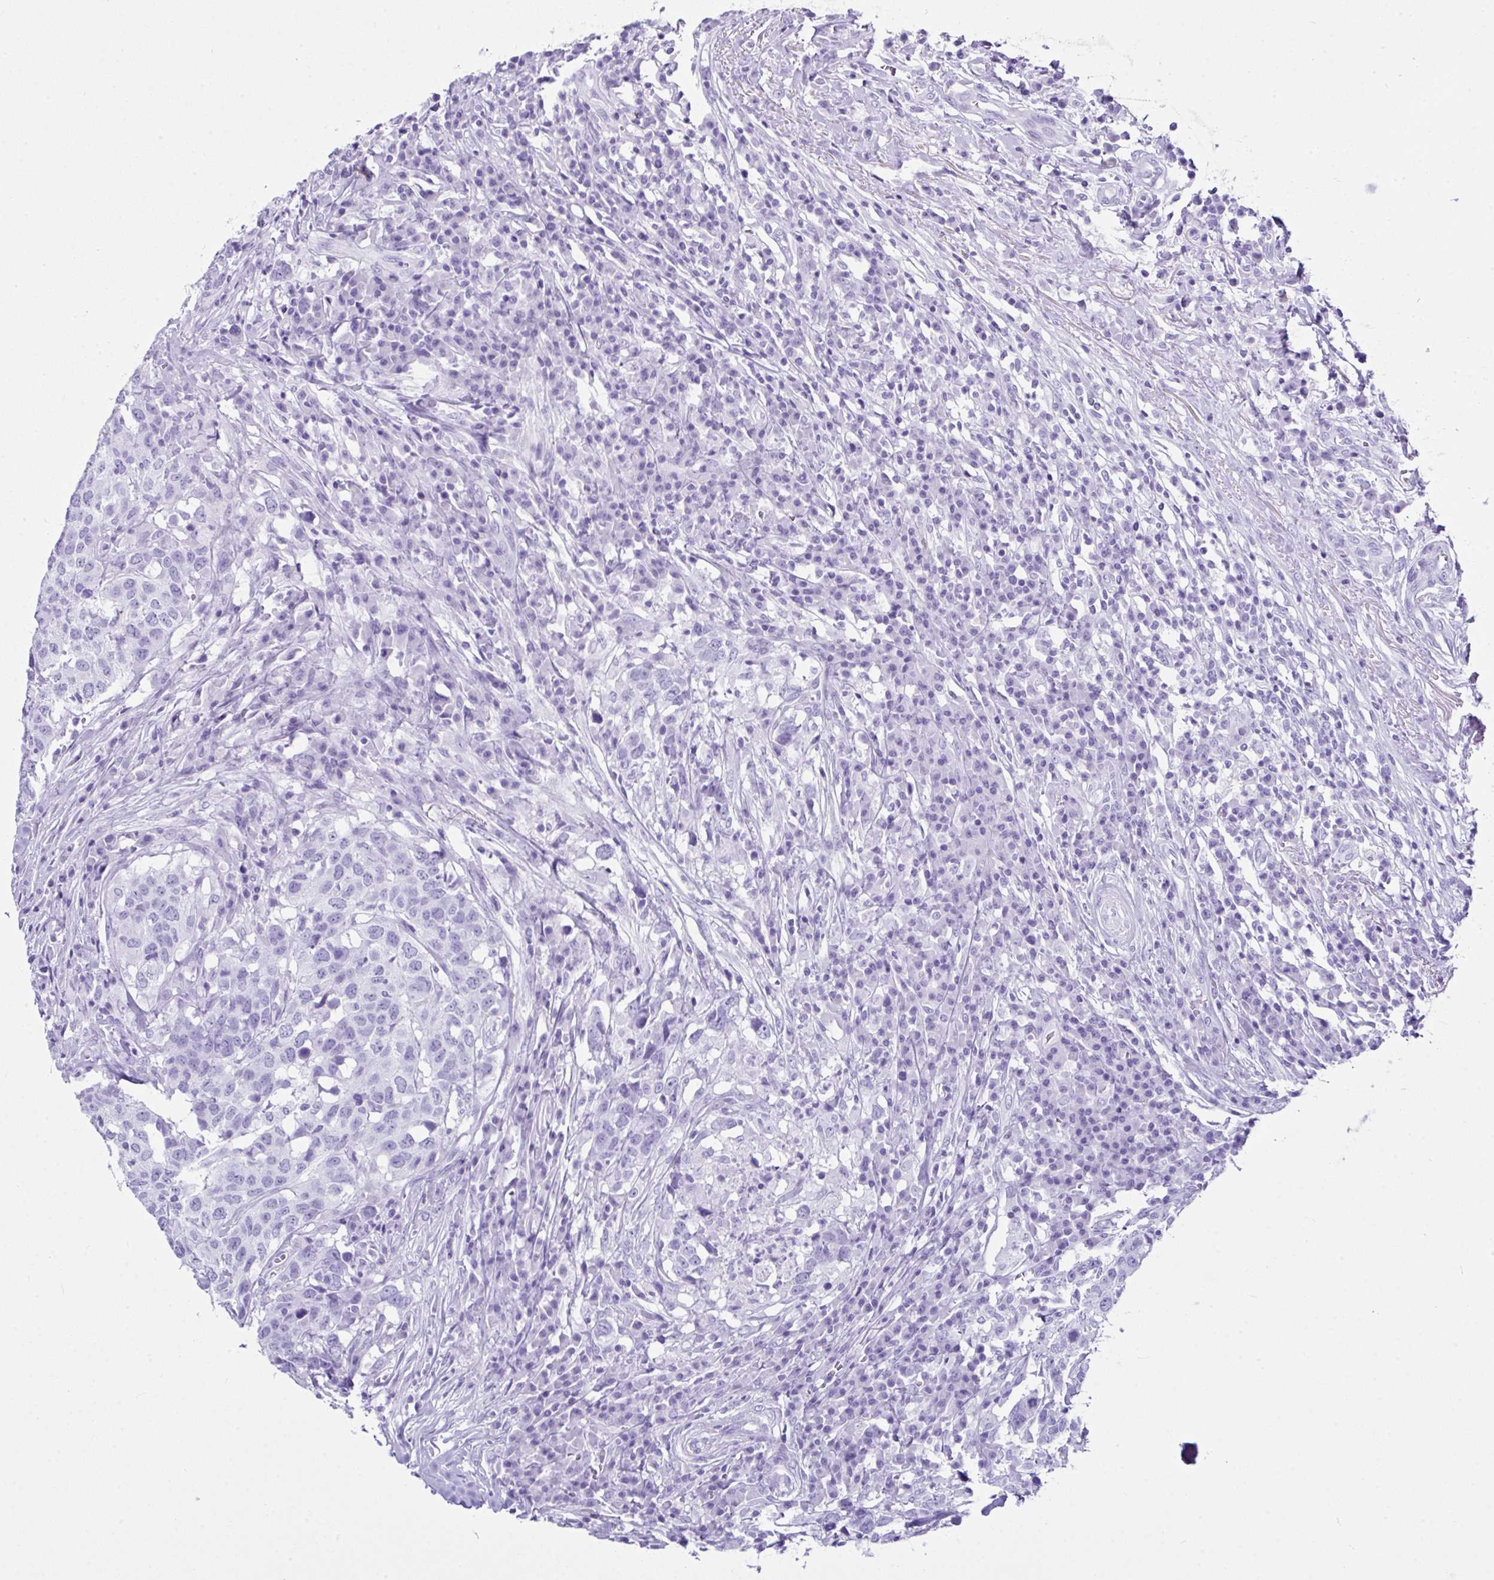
{"staining": {"intensity": "negative", "quantity": "none", "location": "none"}, "tissue": "head and neck cancer", "cell_type": "Tumor cells", "image_type": "cancer", "snomed": [{"axis": "morphology", "description": "Normal tissue, NOS"}, {"axis": "morphology", "description": "Squamous cell carcinoma, NOS"}, {"axis": "topography", "description": "Skeletal muscle"}, {"axis": "topography", "description": "Vascular tissue"}, {"axis": "topography", "description": "Peripheral nerve tissue"}, {"axis": "topography", "description": "Head-Neck"}], "caption": "High power microscopy micrograph of an IHC photomicrograph of head and neck cancer (squamous cell carcinoma), revealing no significant staining in tumor cells.", "gene": "LGALS4", "patient": {"sex": "male", "age": 66}}